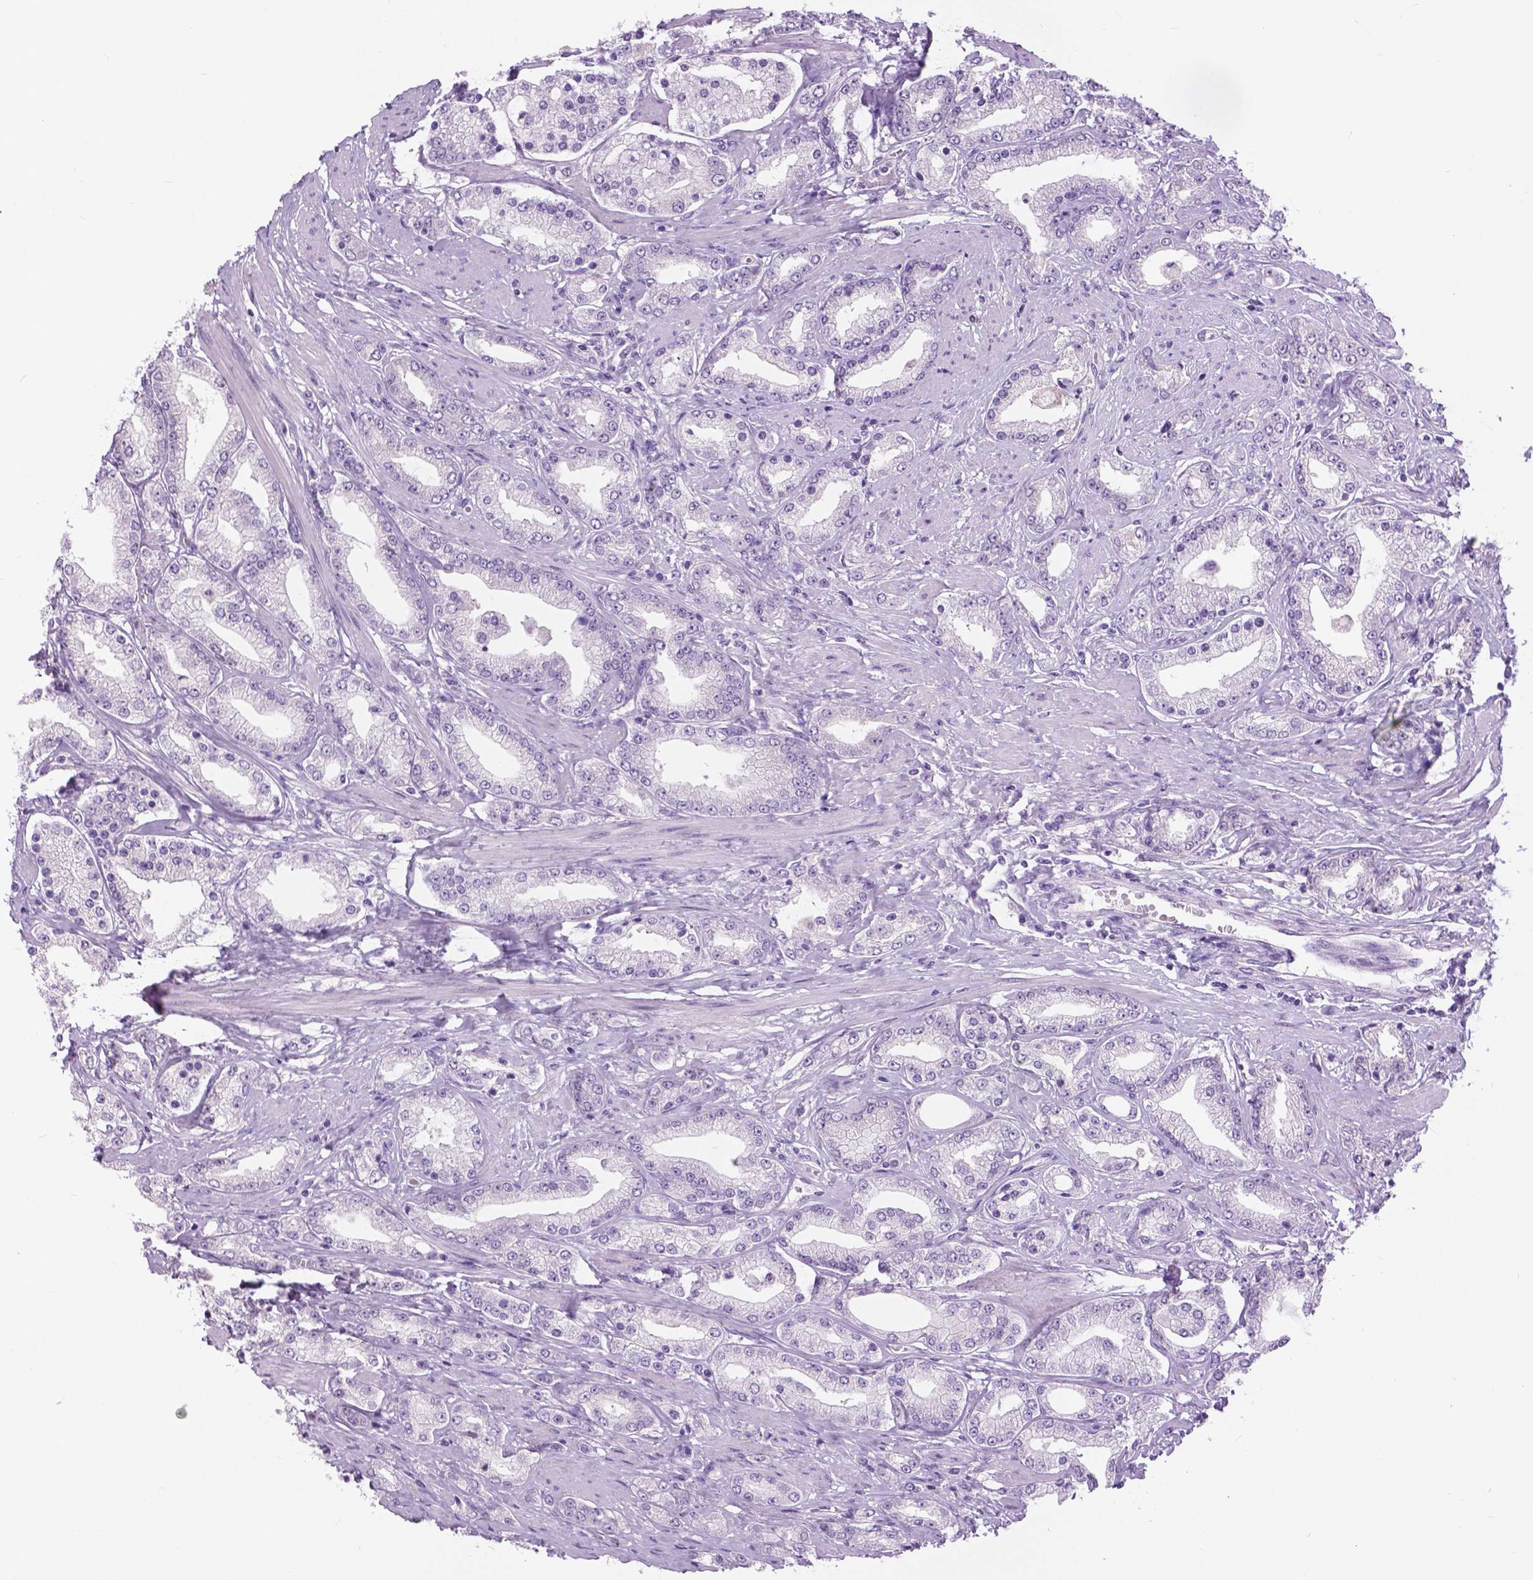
{"staining": {"intensity": "negative", "quantity": "none", "location": "none"}, "tissue": "prostate cancer", "cell_type": "Tumor cells", "image_type": "cancer", "snomed": [{"axis": "morphology", "description": "Adenocarcinoma, High grade"}, {"axis": "topography", "description": "Prostate"}], "caption": "Tumor cells show no significant protein expression in prostate high-grade adenocarcinoma.", "gene": "TP53TG5", "patient": {"sex": "male", "age": 67}}